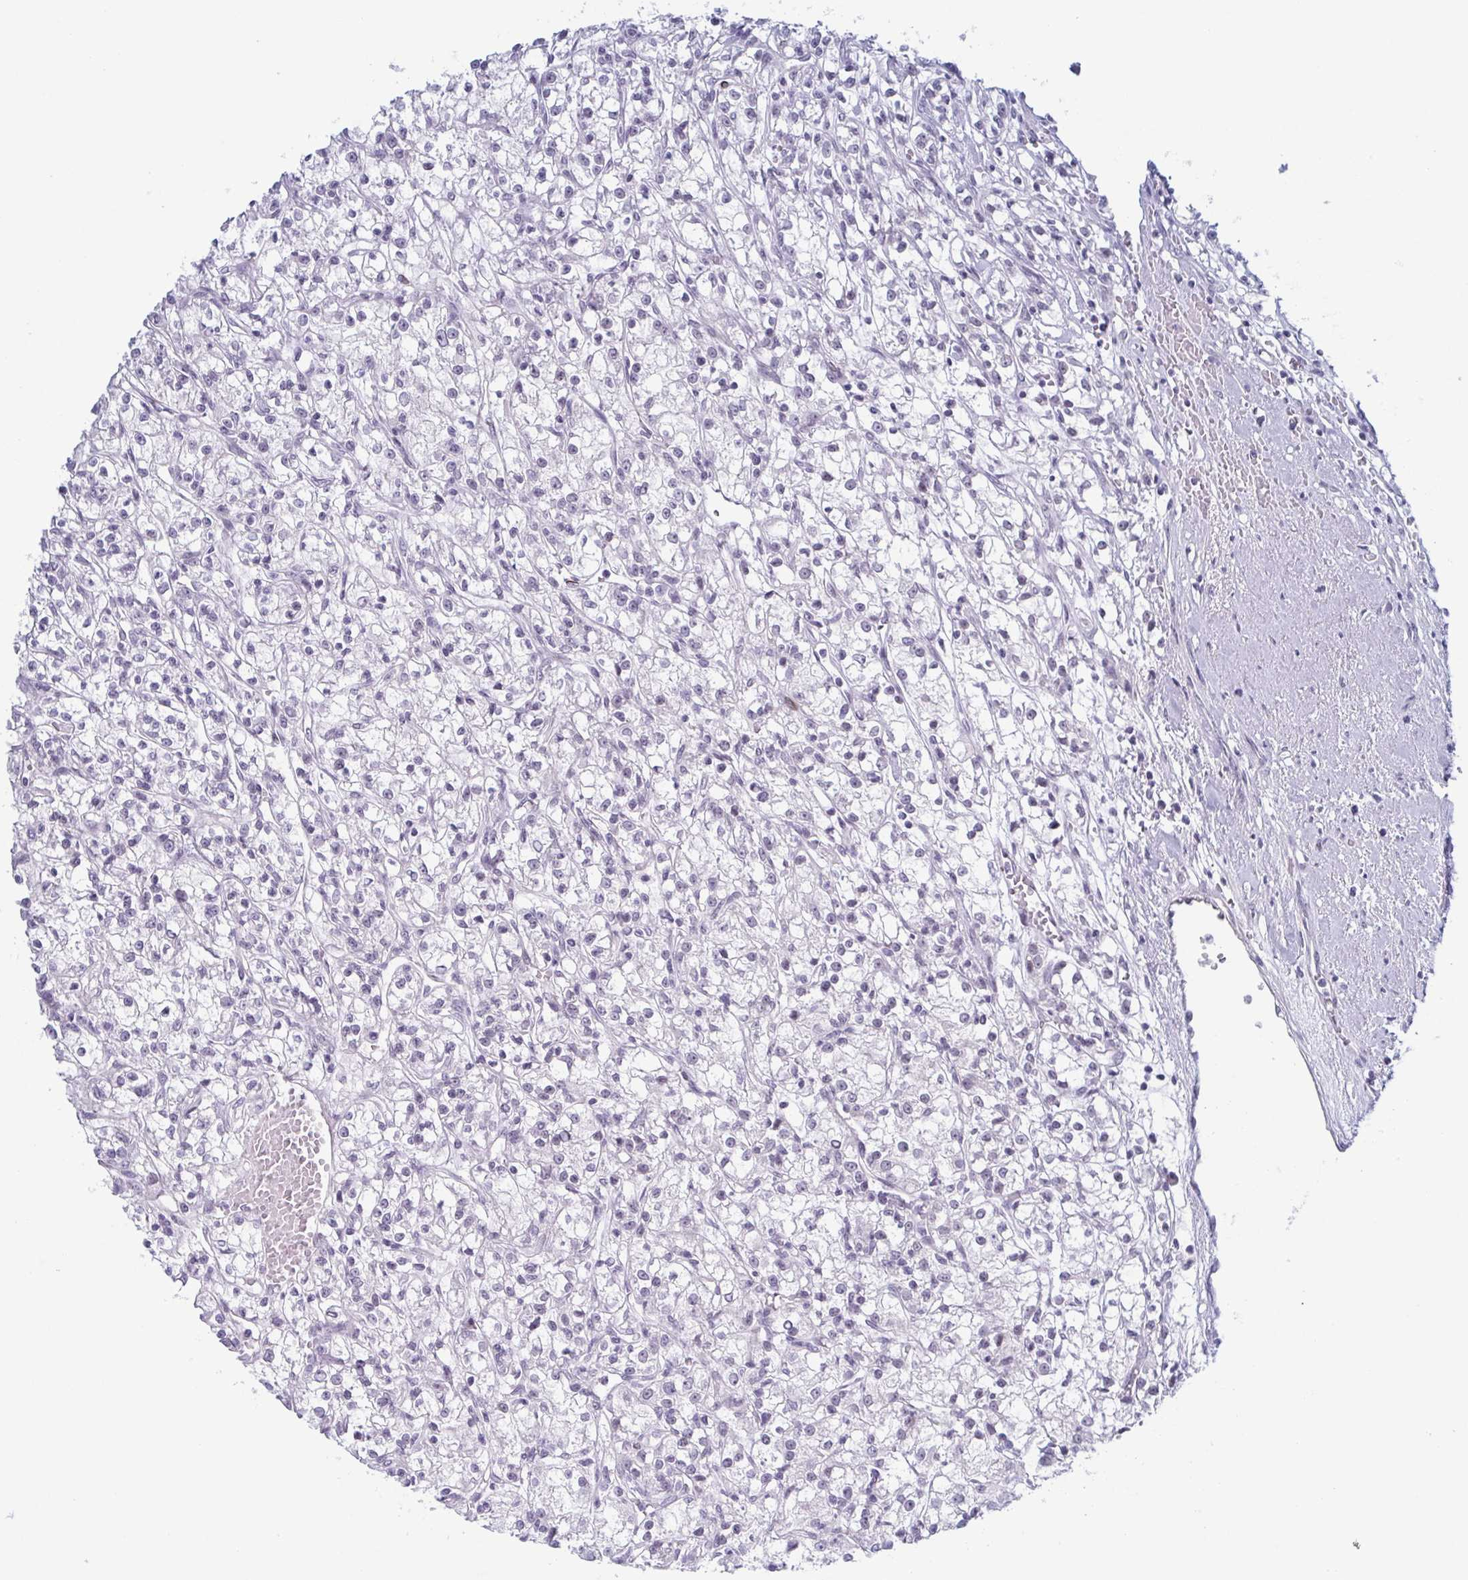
{"staining": {"intensity": "negative", "quantity": "none", "location": "none"}, "tissue": "renal cancer", "cell_type": "Tumor cells", "image_type": "cancer", "snomed": [{"axis": "morphology", "description": "Adenocarcinoma, NOS"}, {"axis": "topography", "description": "Kidney"}], "caption": "Immunohistochemistry image of neoplastic tissue: renal adenocarcinoma stained with DAB (3,3'-diaminobenzidine) exhibits no significant protein staining in tumor cells. The staining was performed using DAB to visualize the protein expression in brown, while the nuclei were stained in blue with hematoxylin (Magnification: 20x).", "gene": "ZFP64", "patient": {"sex": "female", "age": 59}}